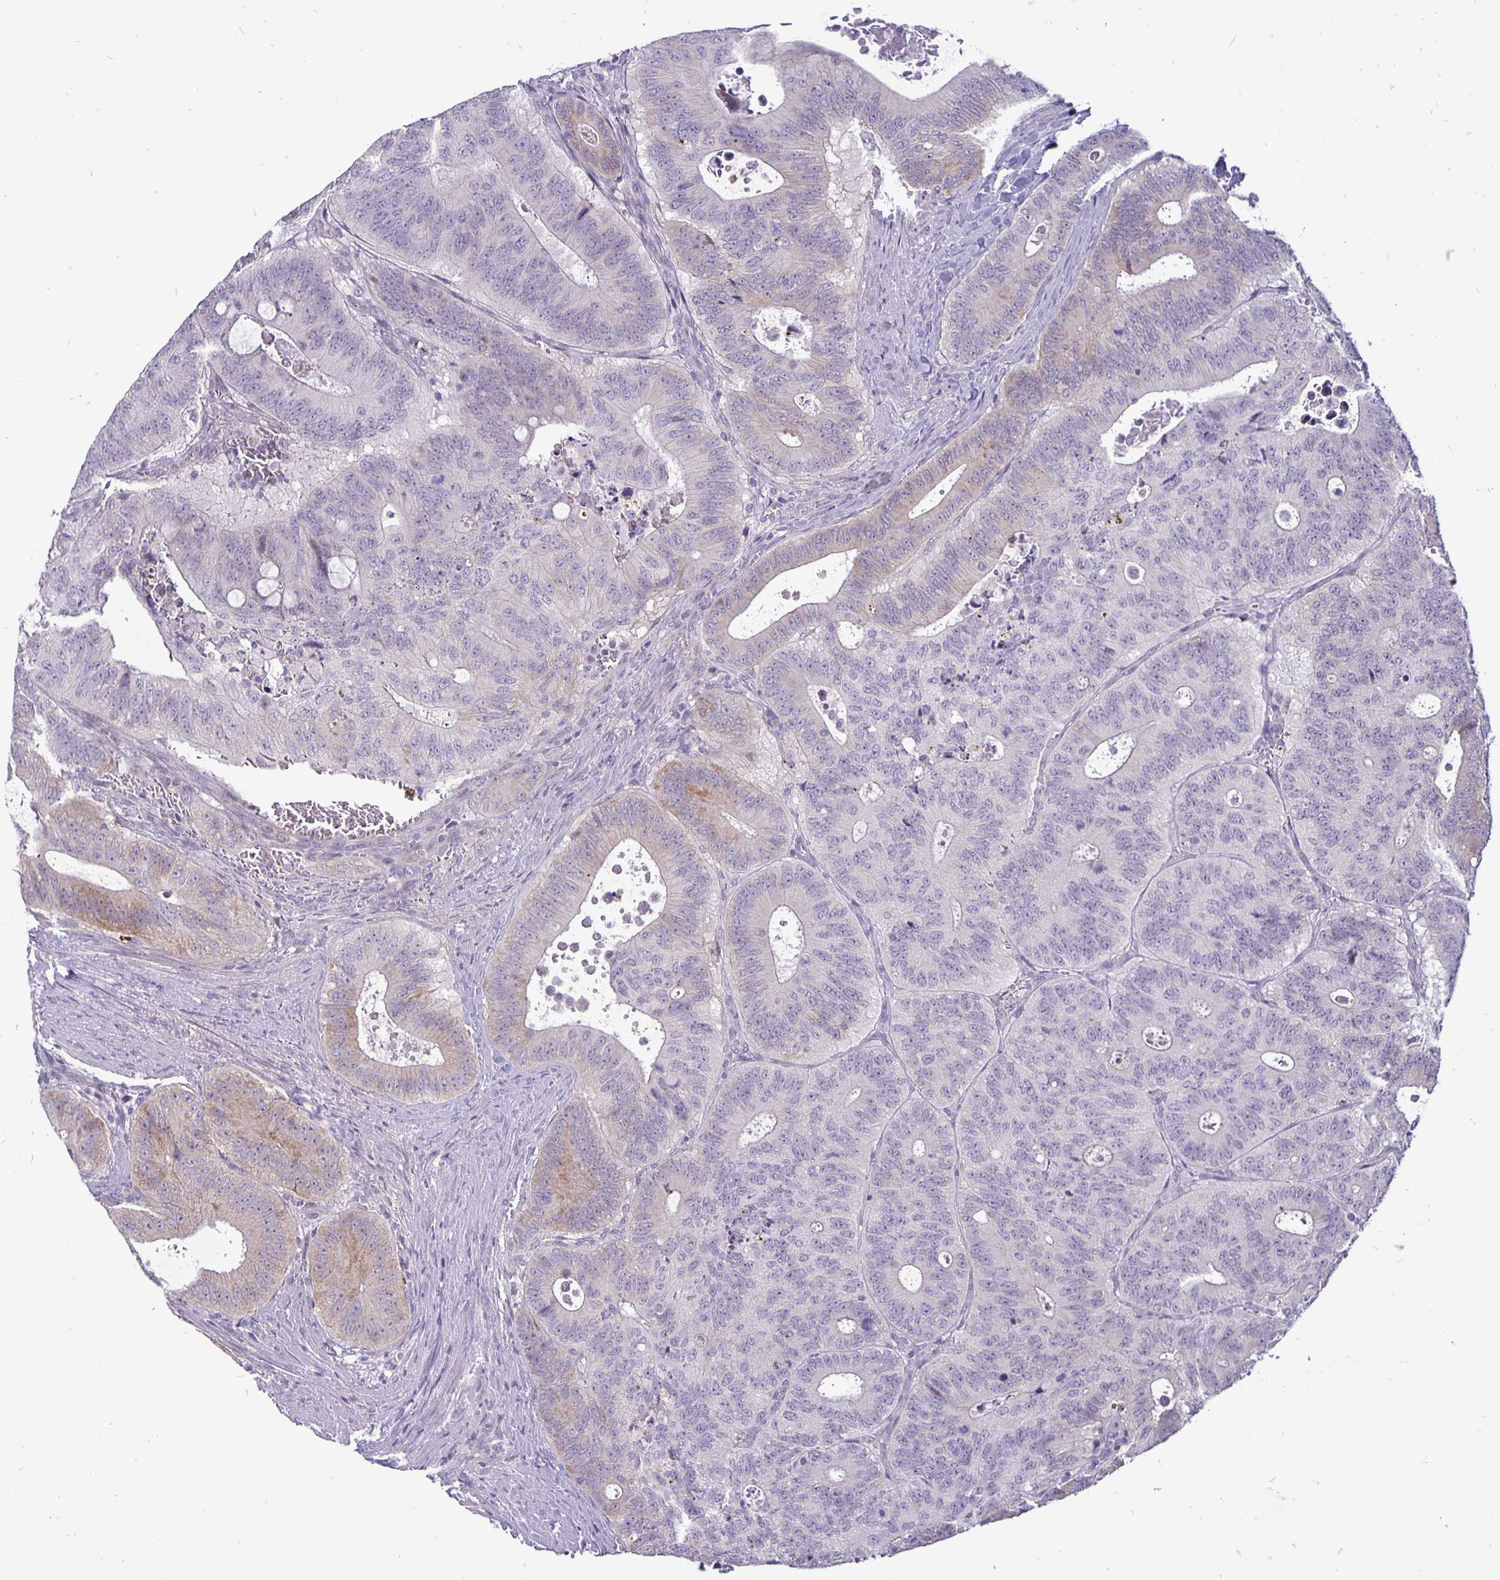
{"staining": {"intensity": "negative", "quantity": "none", "location": "none"}, "tissue": "colorectal cancer", "cell_type": "Tumor cells", "image_type": "cancer", "snomed": [{"axis": "morphology", "description": "Adenocarcinoma, NOS"}, {"axis": "topography", "description": "Colon"}], "caption": "IHC of colorectal adenocarcinoma exhibits no positivity in tumor cells. (DAB immunohistochemistry (IHC), high magnification).", "gene": "ERBB2", "patient": {"sex": "male", "age": 62}}